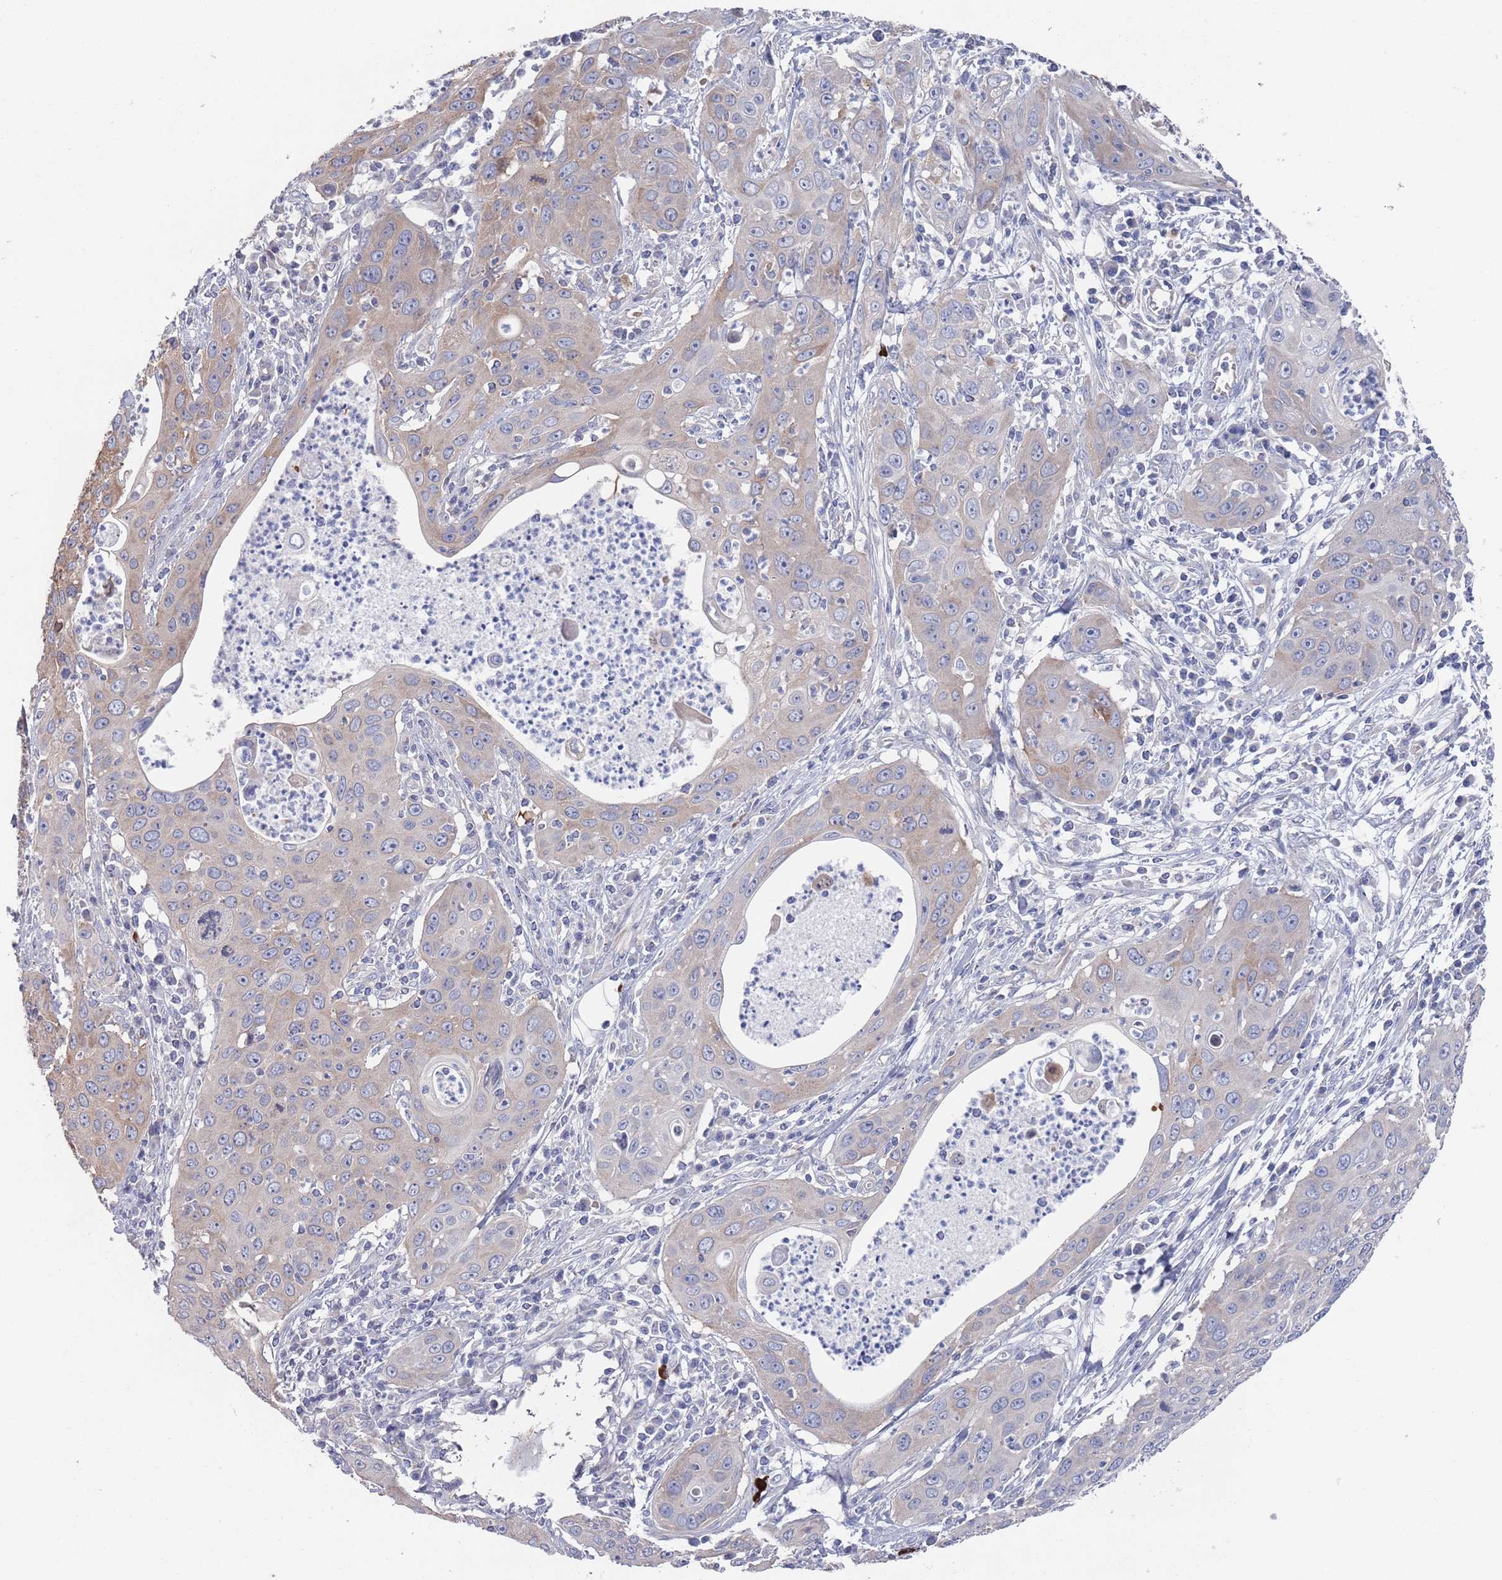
{"staining": {"intensity": "weak", "quantity": "<25%", "location": "cytoplasmic/membranous"}, "tissue": "cervical cancer", "cell_type": "Tumor cells", "image_type": "cancer", "snomed": [{"axis": "morphology", "description": "Squamous cell carcinoma, NOS"}, {"axis": "topography", "description": "Cervix"}], "caption": "Immunohistochemical staining of cervical cancer displays no significant positivity in tumor cells.", "gene": "TMCO3", "patient": {"sex": "female", "age": 36}}